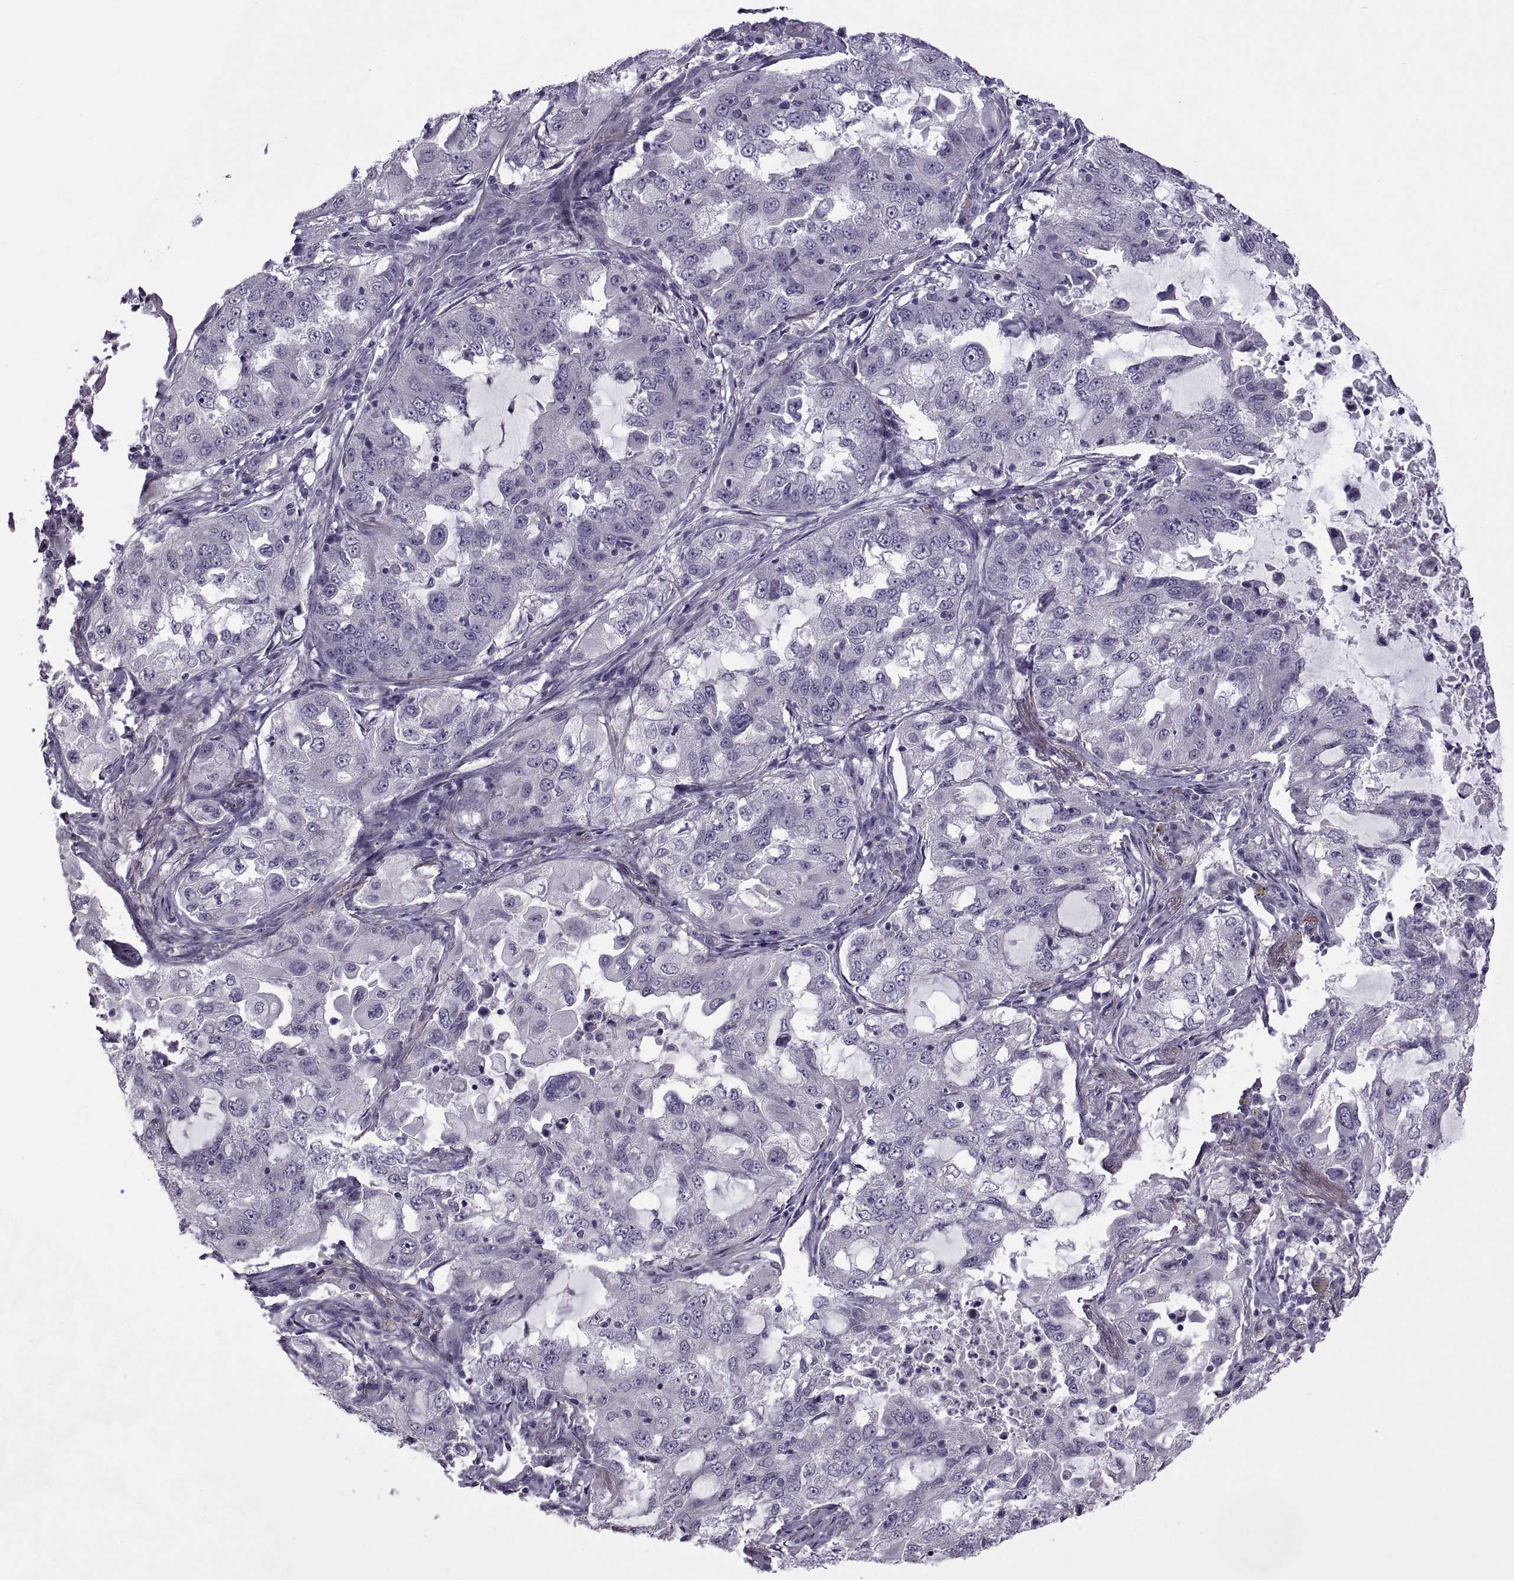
{"staining": {"intensity": "negative", "quantity": "none", "location": "none"}, "tissue": "lung cancer", "cell_type": "Tumor cells", "image_type": "cancer", "snomed": [{"axis": "morphology", "description": "Adenocarcinoma, NOS"}, {"axis": "topography", "description": "Lung"}], "caption": "Tumor cells are negative for protein expression in human adenocarcinoma (lung).", "gene": "BSPH1", "patient": {"sex": "female", "age": 61}}